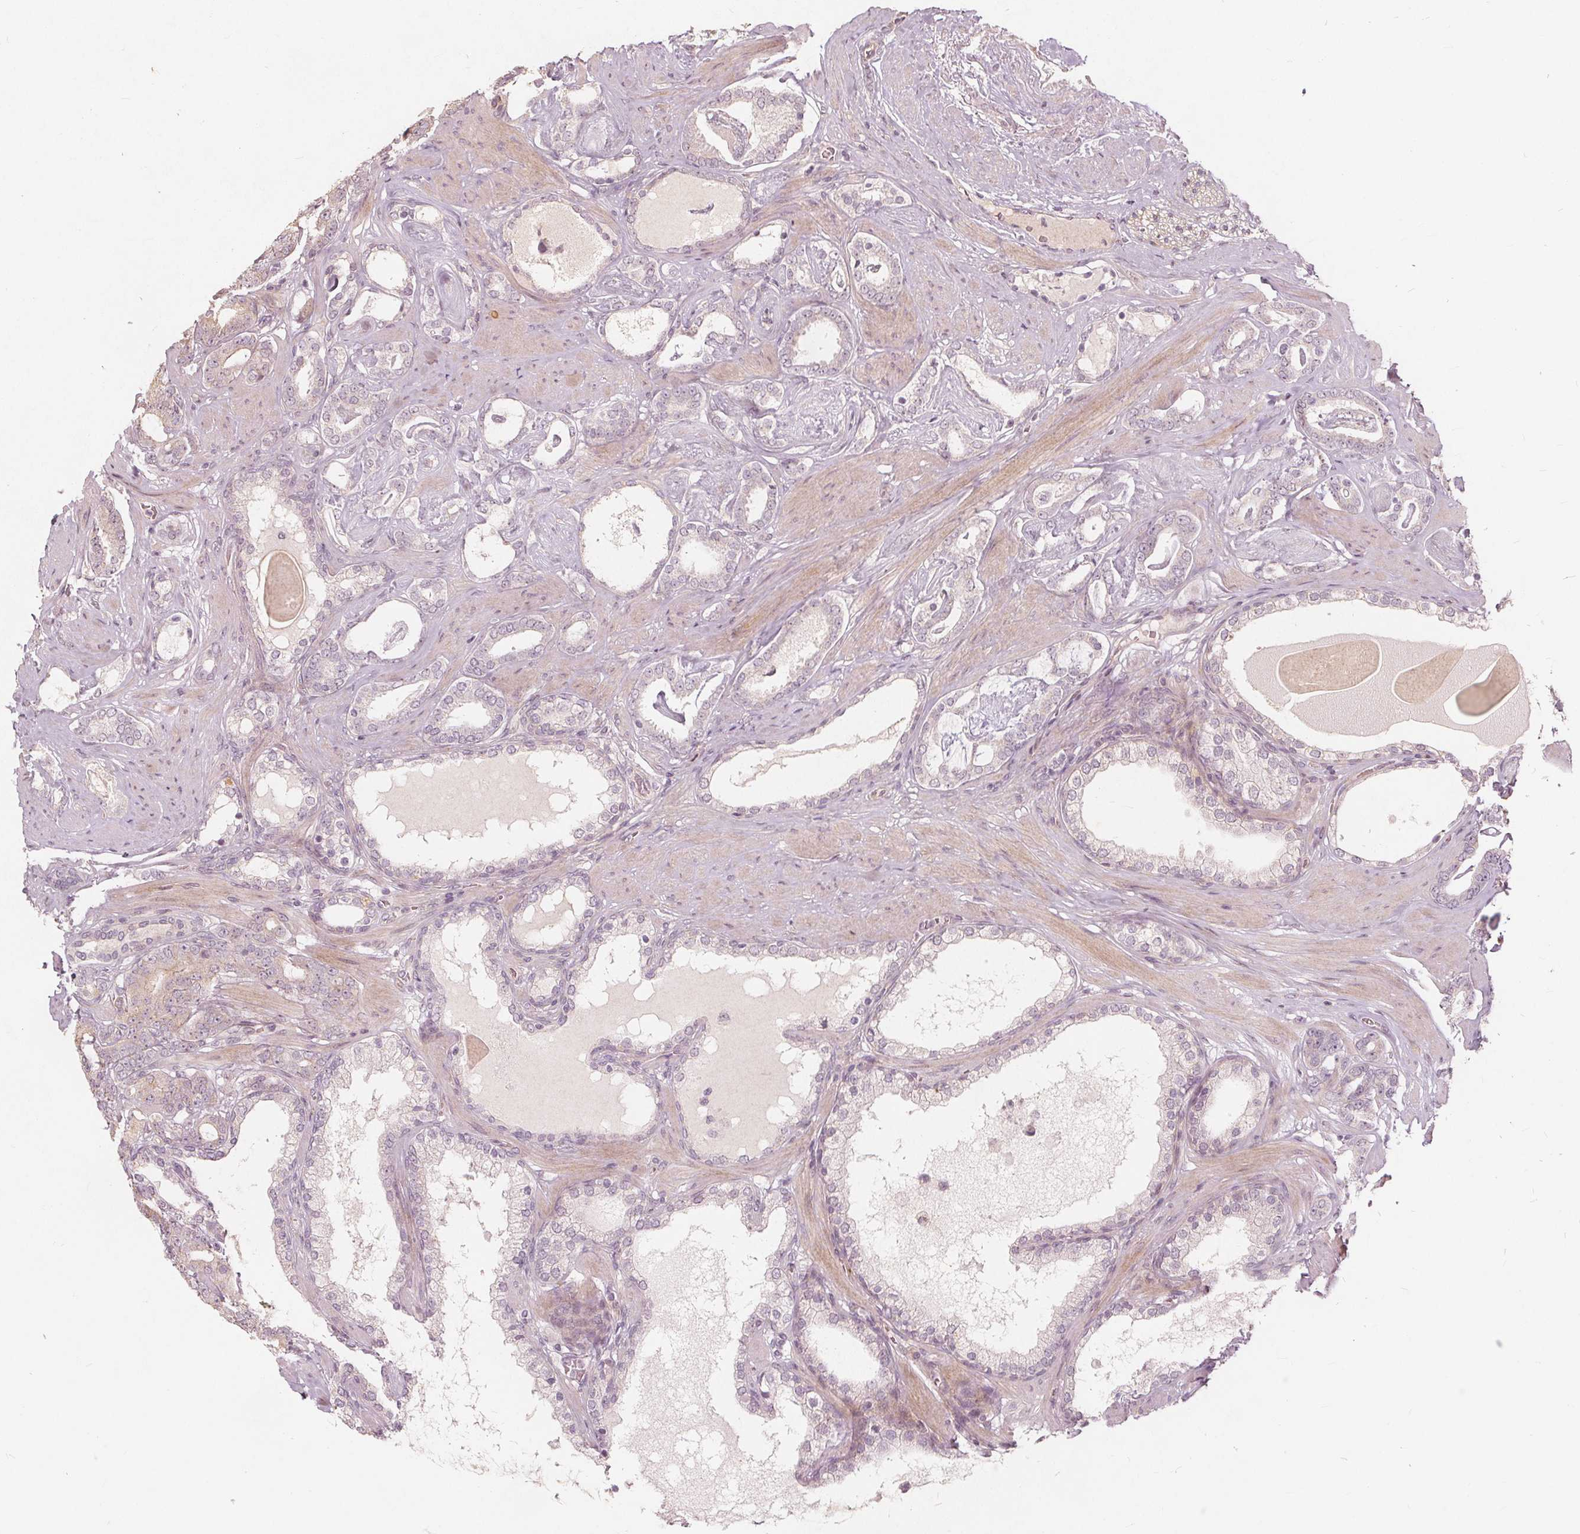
{"staining": {"intensity": "negative", "quantity": "none", "location": "none"}, "tissue": "prostate cancer", "cell_type": "Tumor cells", "image_type": "cancer", "snomed": [{"axis": "morphology", "description": "Adenocarcinoma, High grade"}, {"axis": "topography", "description": "Prostate"}], "caption": "Tumor cells show no significant staining in prostate cancer.", "gene": "PTPRT", "patient": {"sex": "male", "age": 63}}